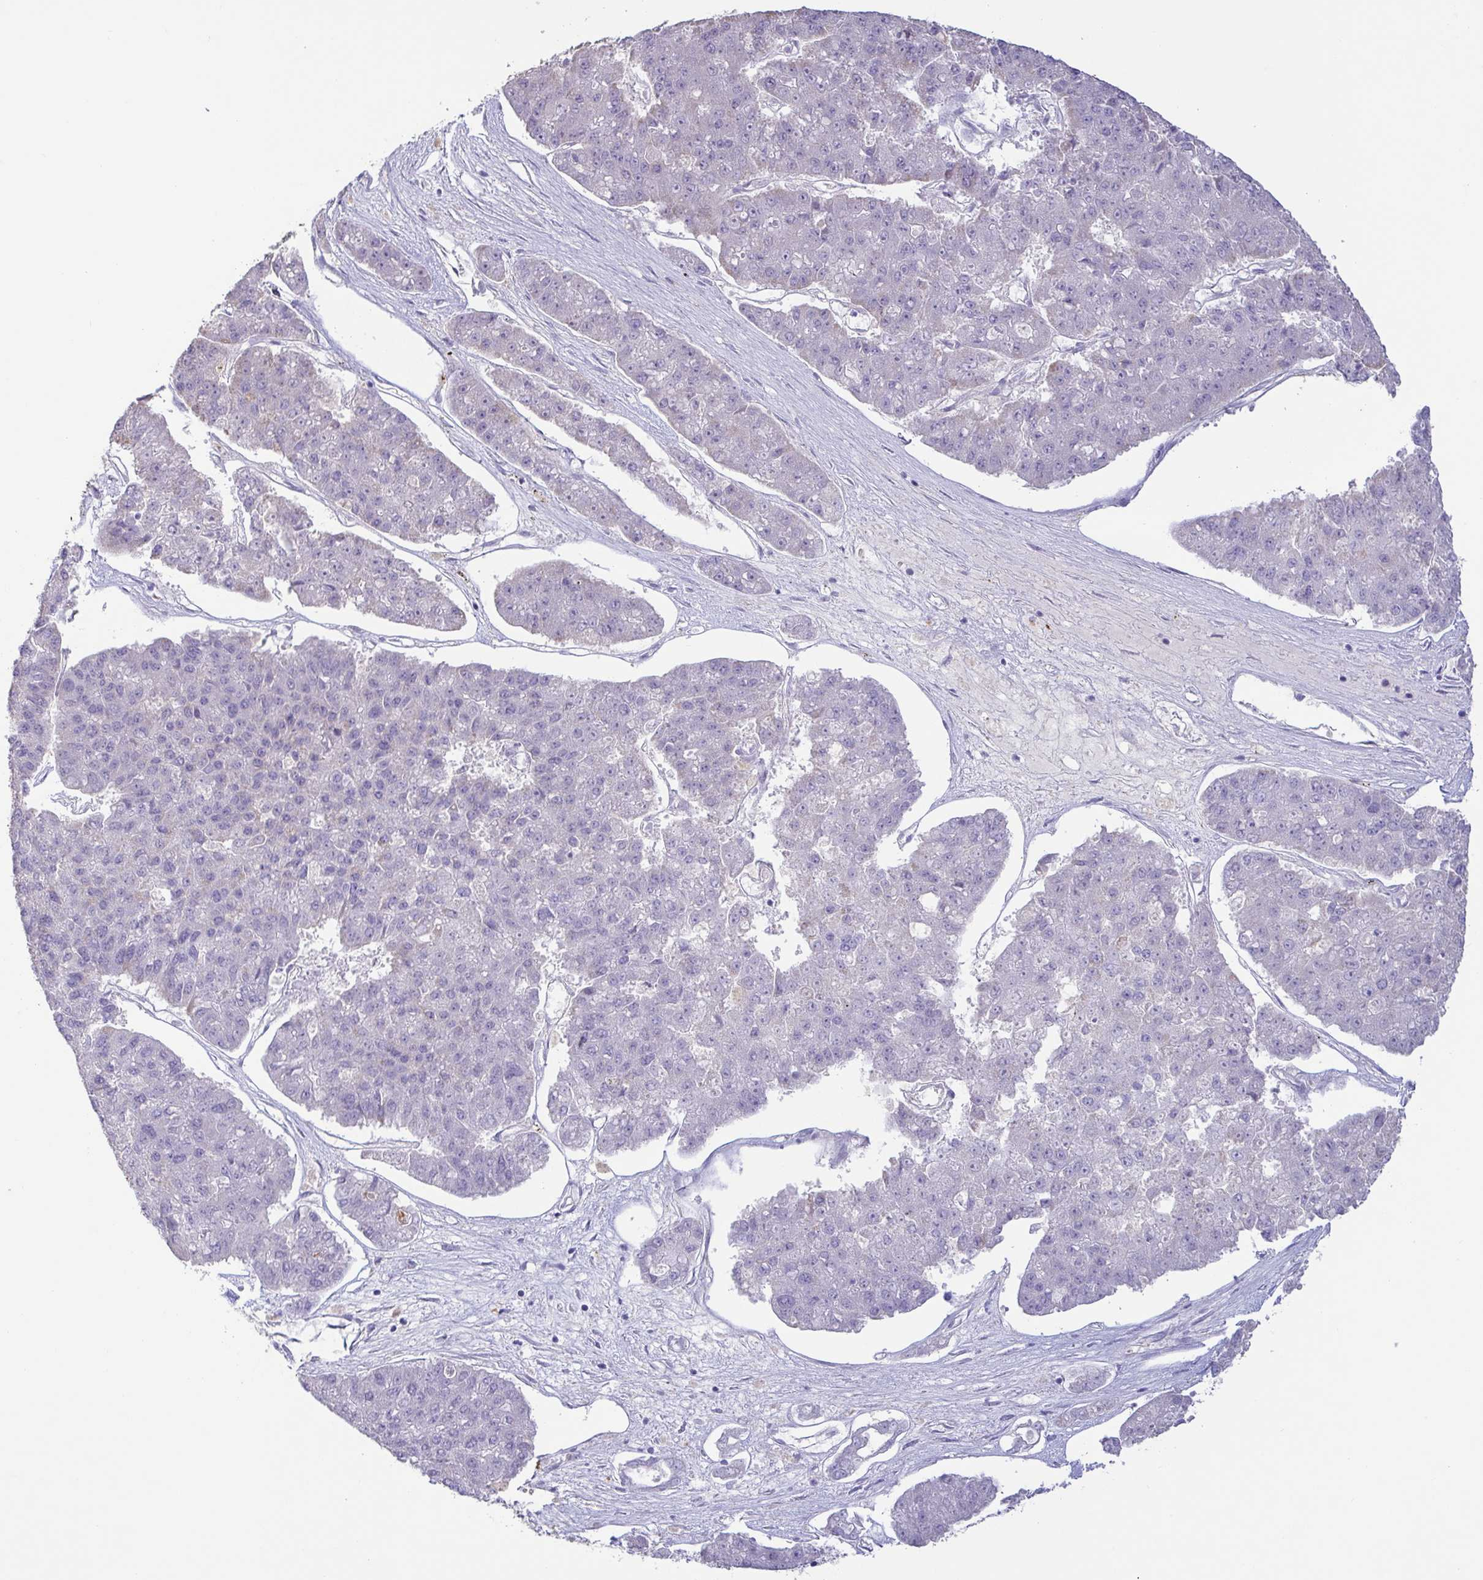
{"staining": {"intensity": "negative", "quantity": "none", "location": "none"}, "tissue": "pancreatic cancer", "cell_type": "Tumor cells", "image_type": "cancer", "snomed": [{"axis": "morphology", "description": "Adenocarcinoma, NOS"}, {"axis": "topography", "description": "Pancreas"}], "caption": "An IHC image of pancreatic adenocarcinoma is shown. There is no staining in tumor cells of pancreatic adenocarcinoma. (DAB (3,3'-diaminobenzidine) immunohistochemistry (IHC) visualized using brightfield microscopy, high magnification).", "gene": "PYGM", "patient": {"sex": "male", "age": 50}}